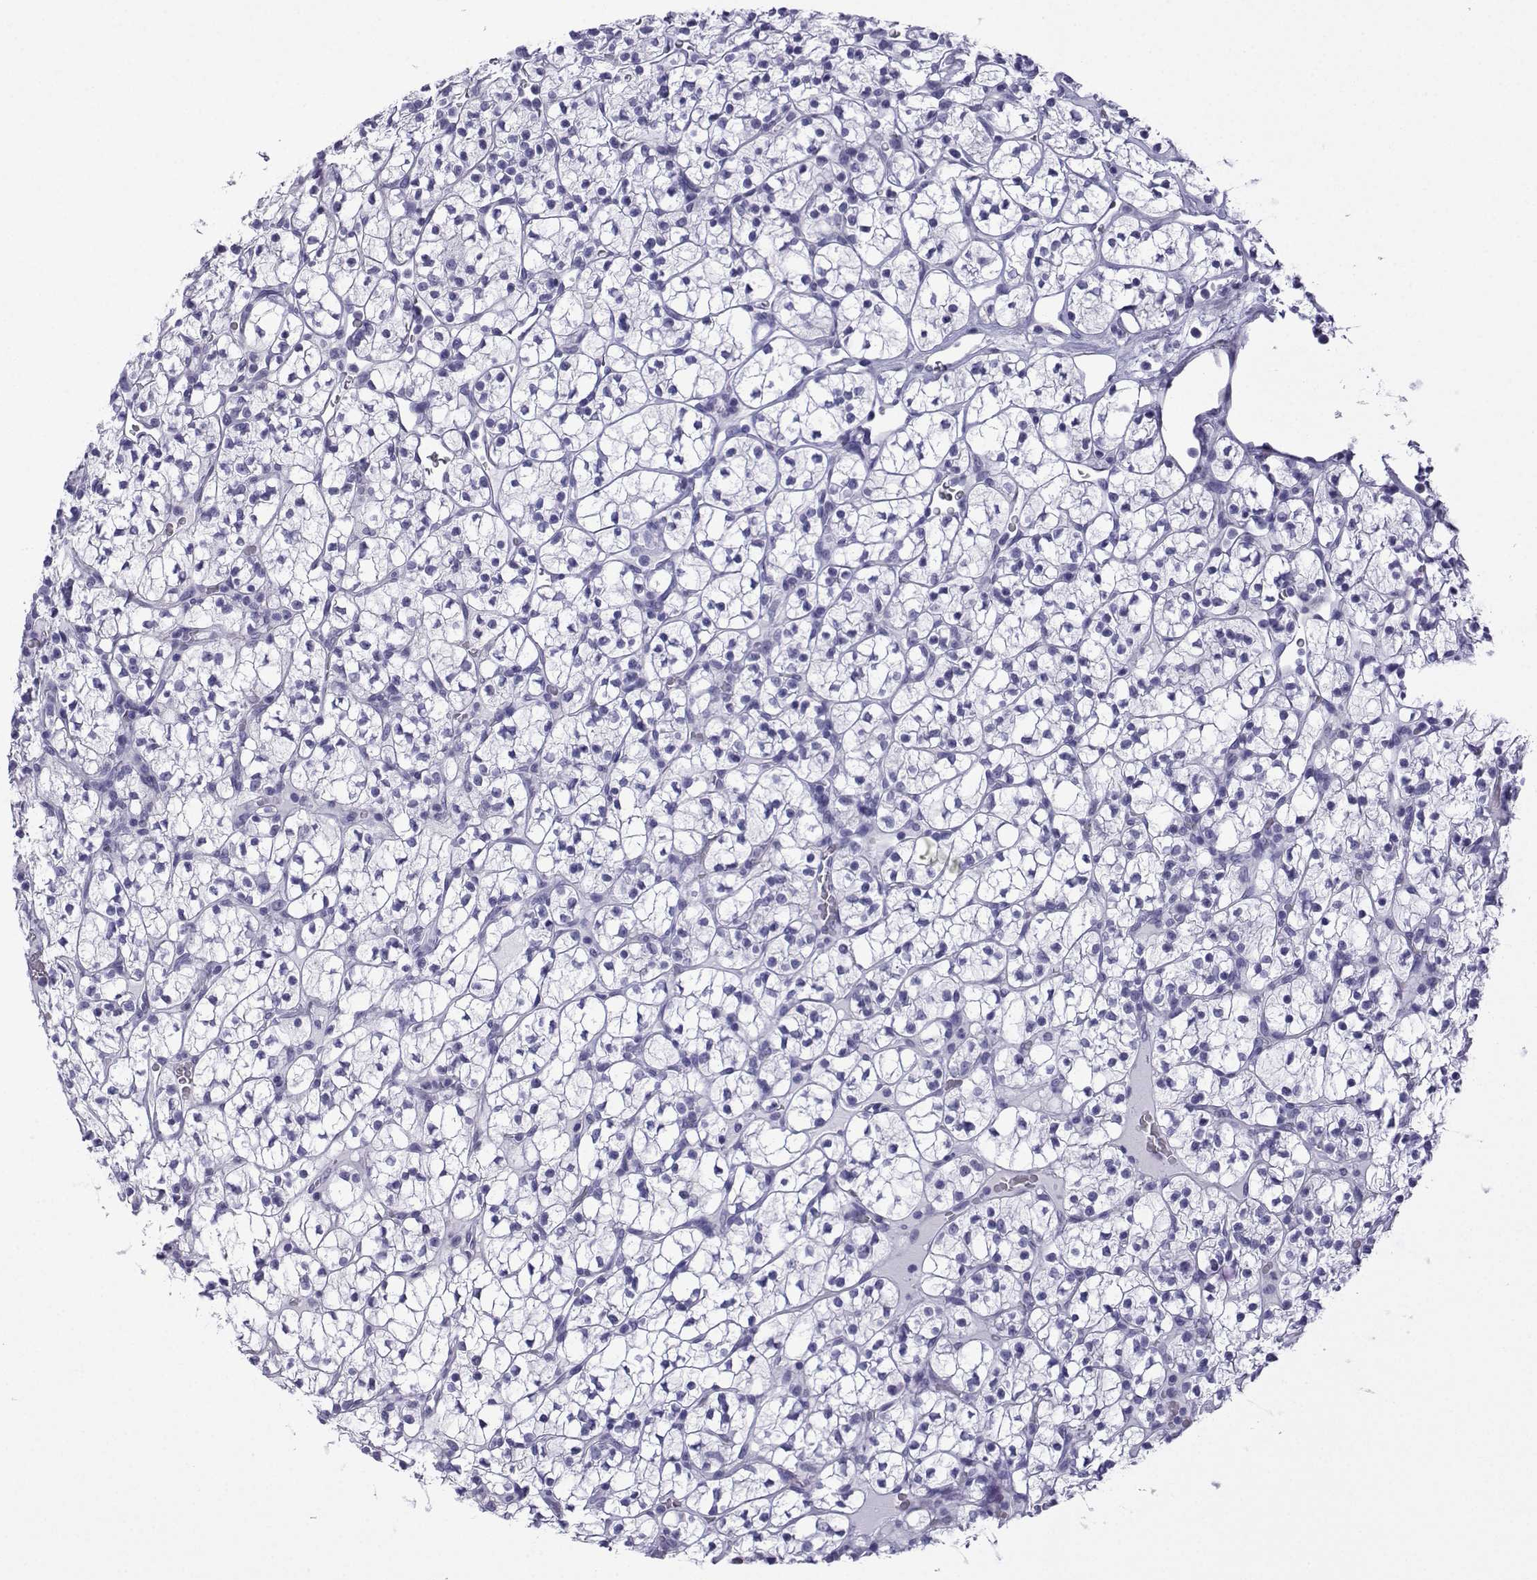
{"staining": {"intensity": "negative", "quantity": "none", "location": "none"}, "tissue": "renal cancer", "cell_type": "Tumor cells", "image_type": "cancer", "snomed": [{"axis": "morphology", "description": "Adenocarcinoma, NOS"}, {"axis": "topography", "description": "Kidney"}], "caption": "There is no significant positivity in tumor cells of renal cancer.", "gene": "MRGBP", "patient": {"sex": "female", "age": 89}}